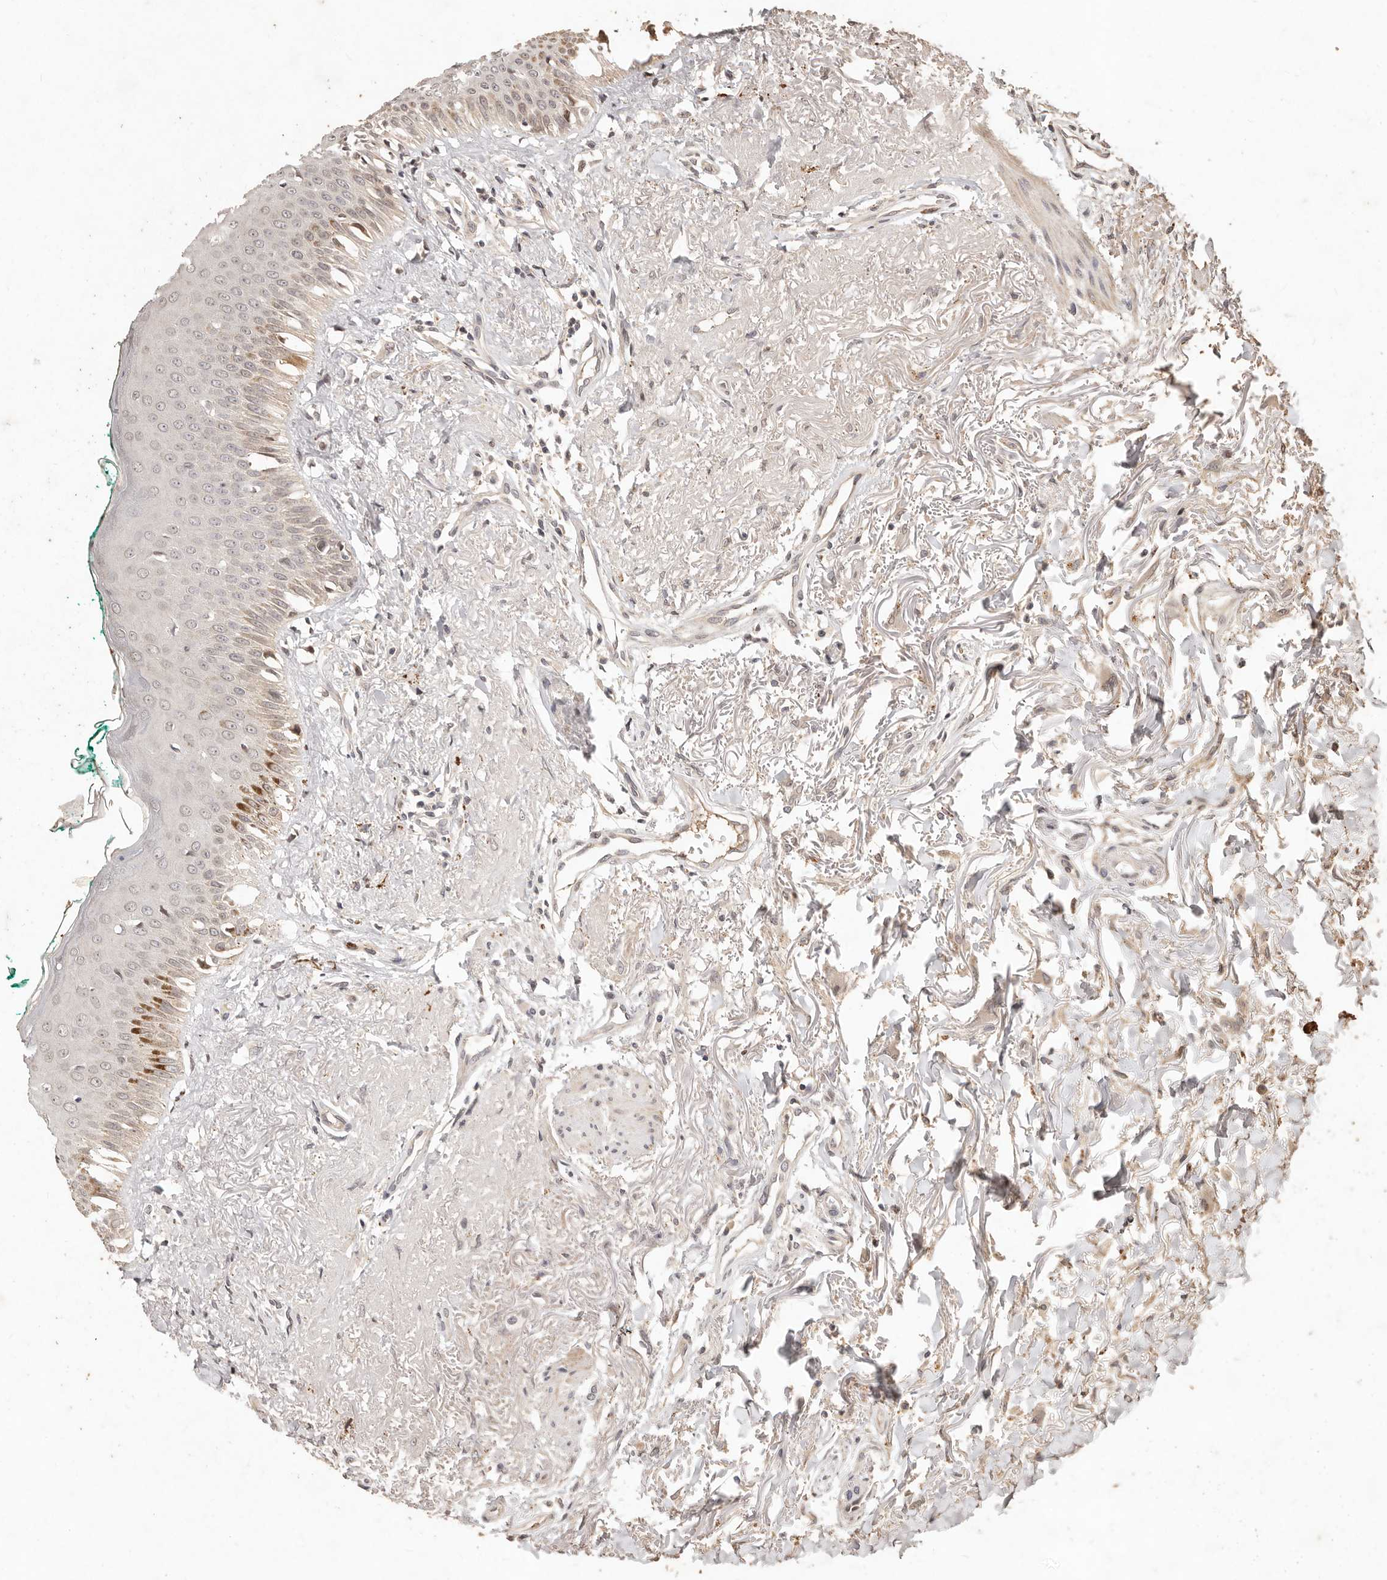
{"staining": {"intensity": "weak", "quantity": "<25%", "location": "cytoplasmic/membranous"}, "tissue": "oral mucosa", "cell_type": "Squamous epithelial cells", "image_type": "normal", "snomed": [{"axis": "morphology", "description": "Normal tissue, NOS"}, {"axis": "topography", "description": "Oral tissue"}], "caption": "Histopathology image shows no significant protein expression in squamous epithelial cells of benign oral mucosa. (DAB (3,3'-diaminobenzidine) immunohistochemistry (IHC) visualized using brightfield microscopy, high magnification).", "gene": "KIF9", "patient": {"sex": "female", "age": 70}}